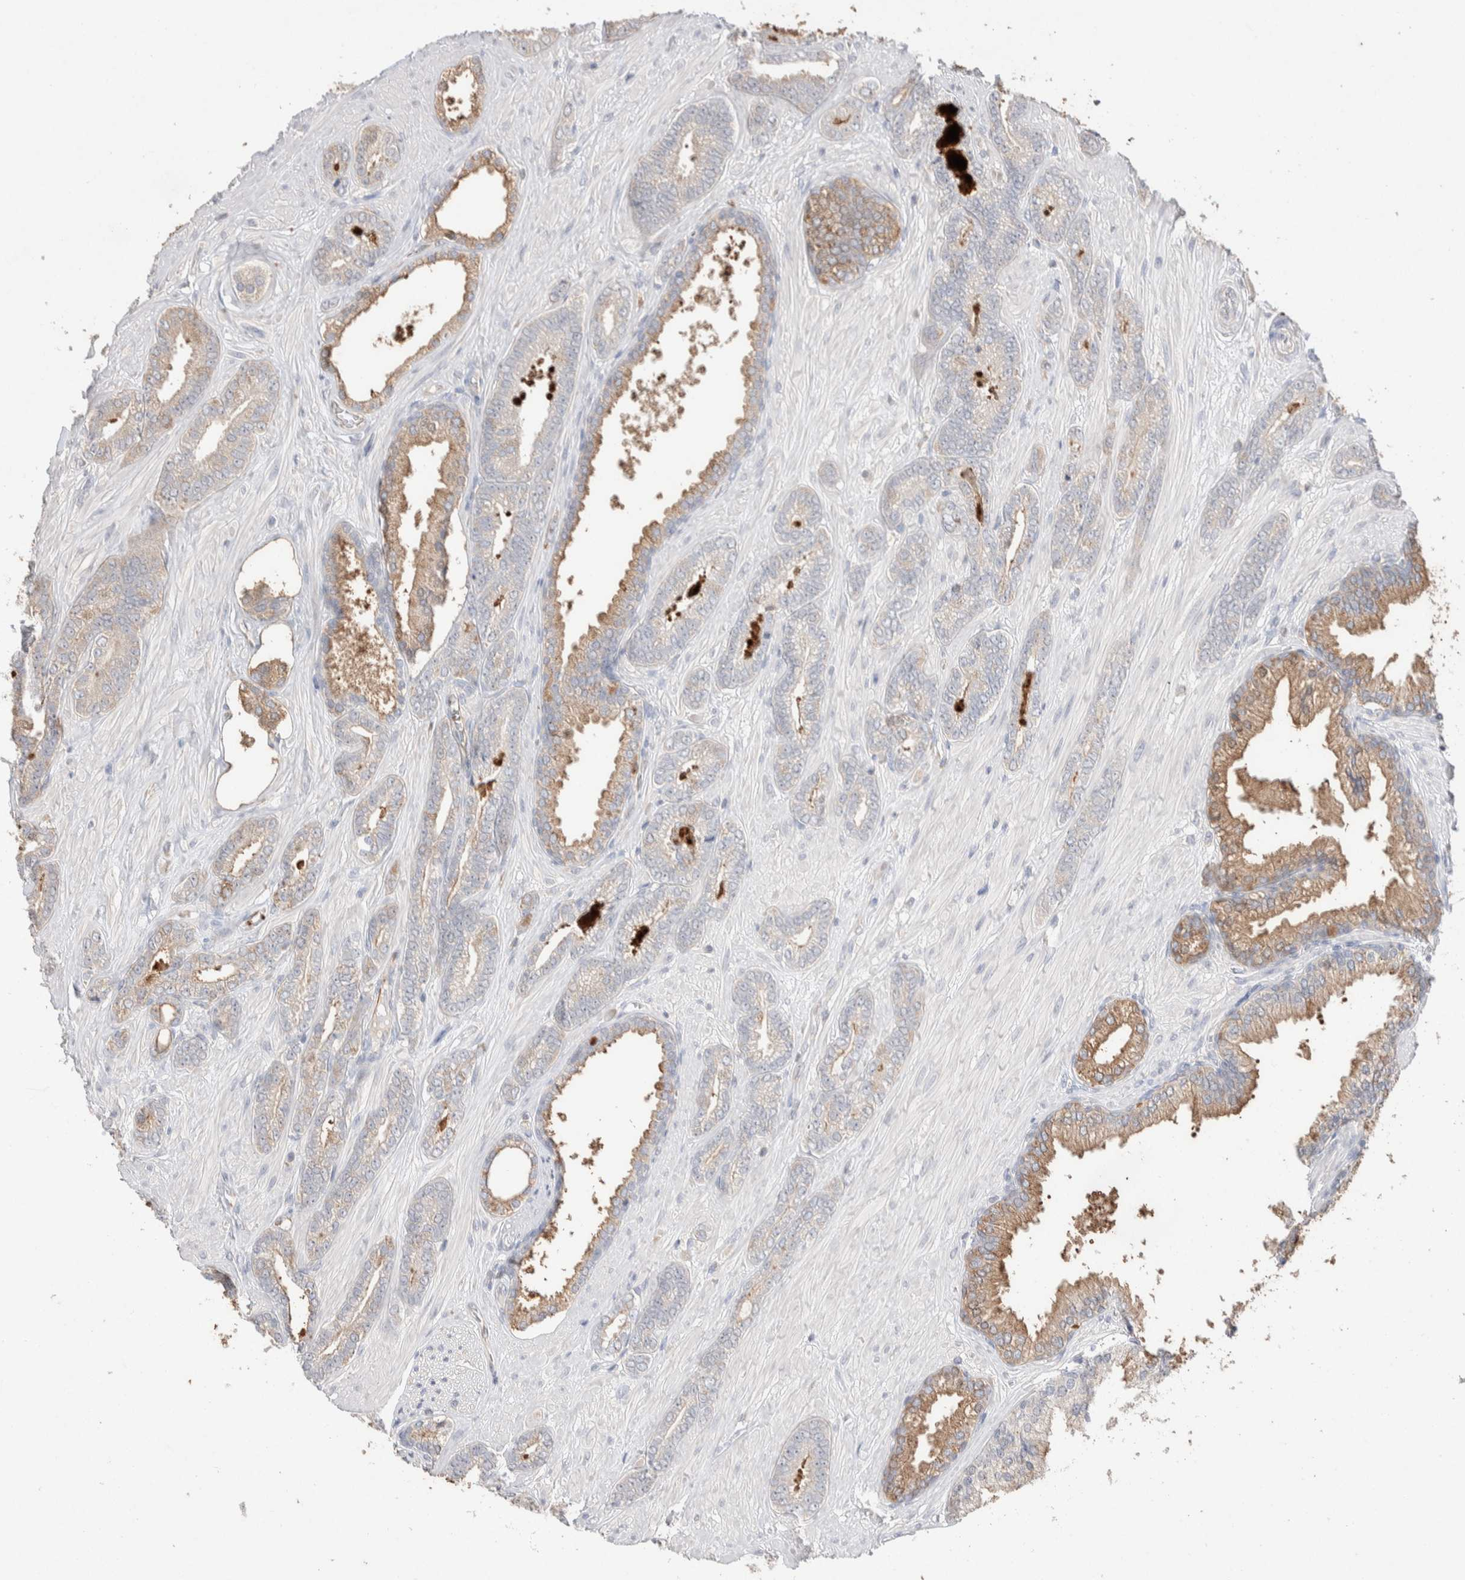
{"staining": {"intensity": "moderate", "quantity": ">75%", "location": "cytoplasmic/membranous"}, "tissue": "prostate cancer", "cell_type": "Tumor cells", "image_type": "cancer", "snomed": [{"axis": "morphology", "description": "Adenocarcinoma, Low grade"}, {"axis": "topography", "description": "Prostate"}], "caption": "Protein staining shows moderate cytoplasmic/membranous expression in approximately >75% of tumor cells in prostate cancer.", "gene": "FFAR2", "patient": {"sex": "male", "age": 71}}